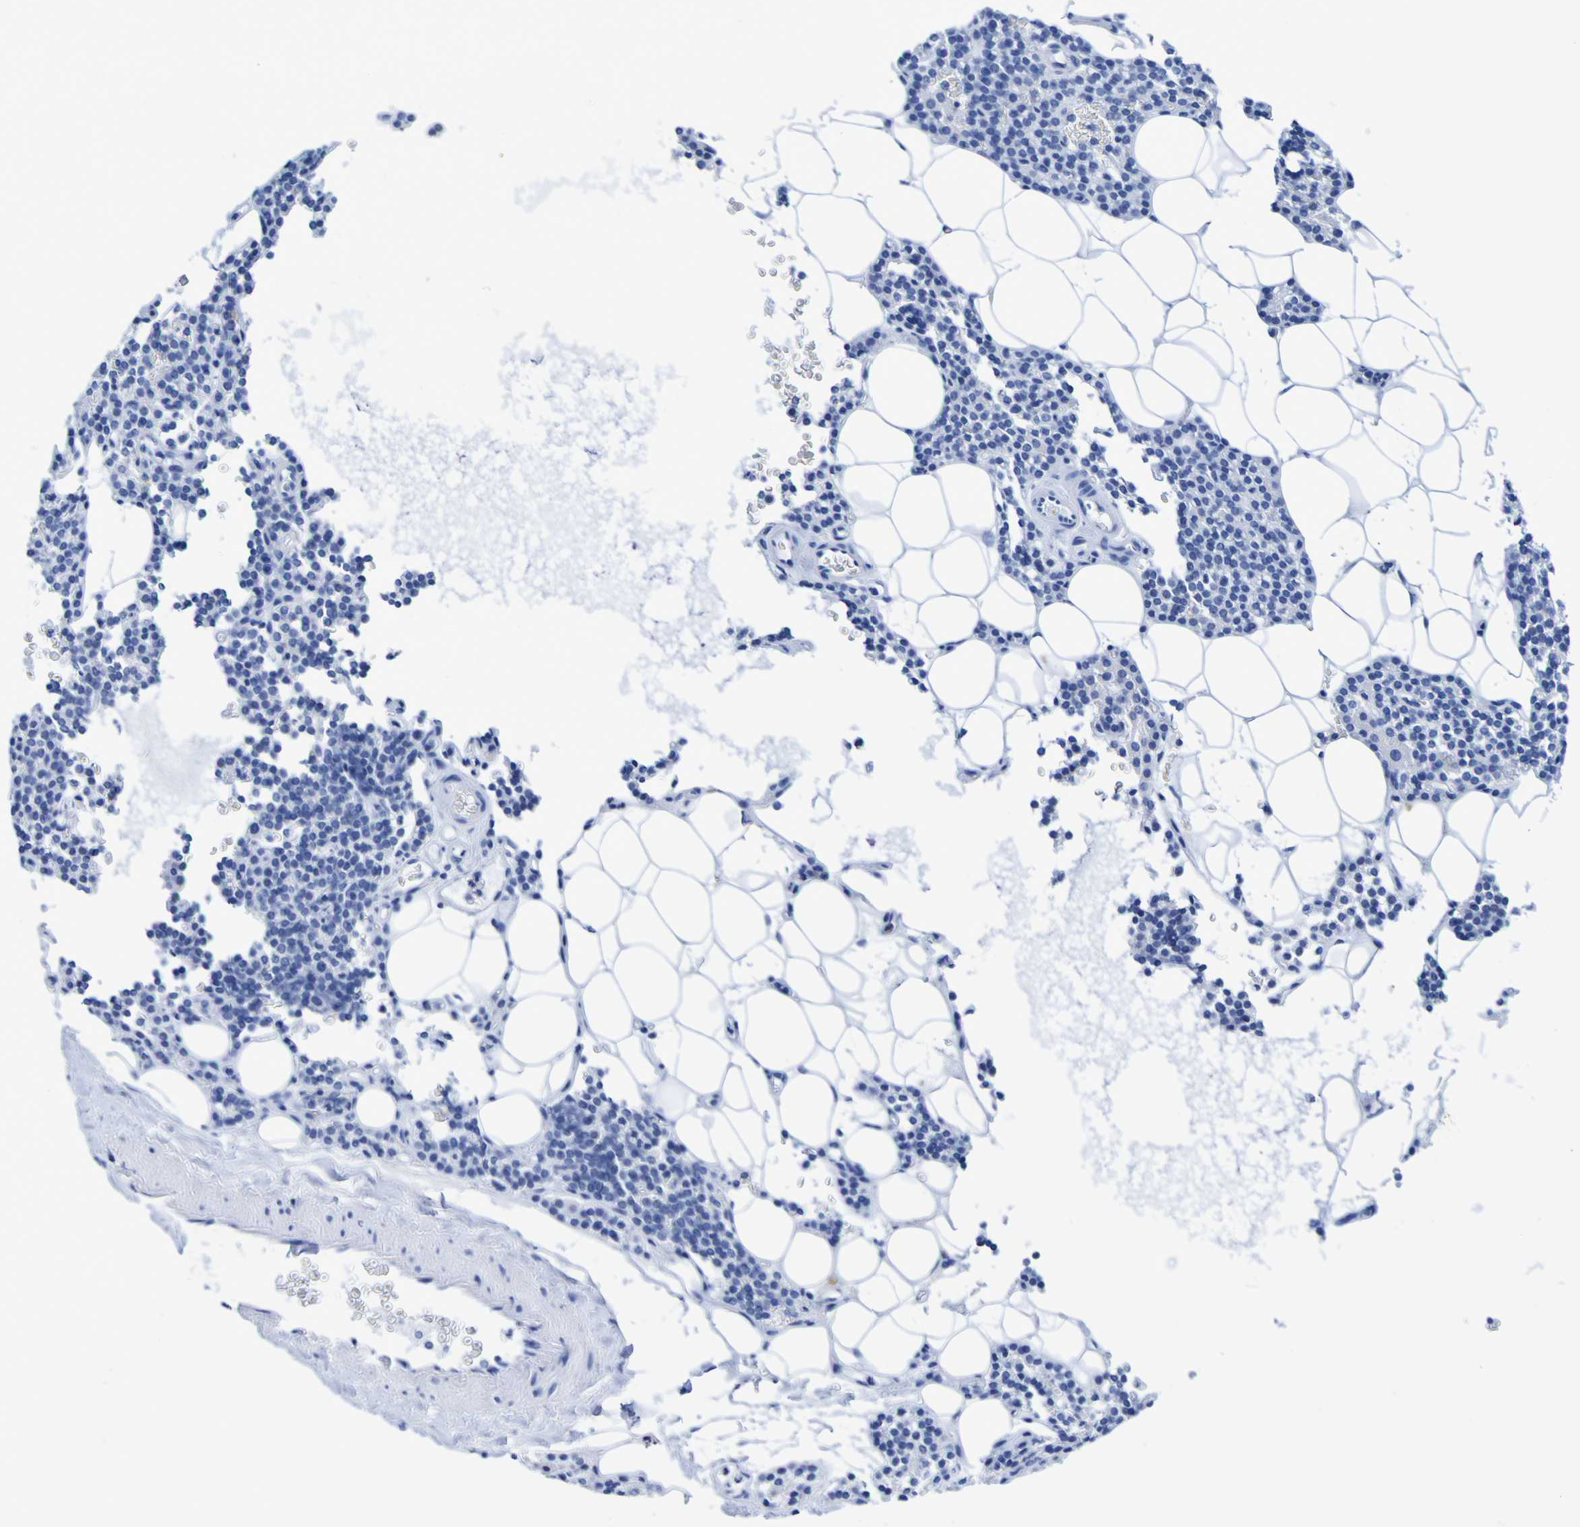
{"staining": {"intensity": "negative", "quantity": "none", "location": "none"}, "tissue": "parathyroid gland", "cell_type": "Glandular cells", "image_type": "normal", "snomed": [{"axis": "morphology", "description": "Normal tissue, NOS"}, {"axis": "morphology", "description": "Adenoma, NOS"}, {"axis": "topography", "description": "Parathyroid gland"}], "caption": "Immunohistochemistry (IHC) histopathology image of normal parathyroid gland: human parathyroid gland stained with DAB (3,3'-diaminobenzidine) reveals no significant protein positivity in glandular cells.", "gene": "DPEP1", "patient": {"sex": "female", "age": 51}}